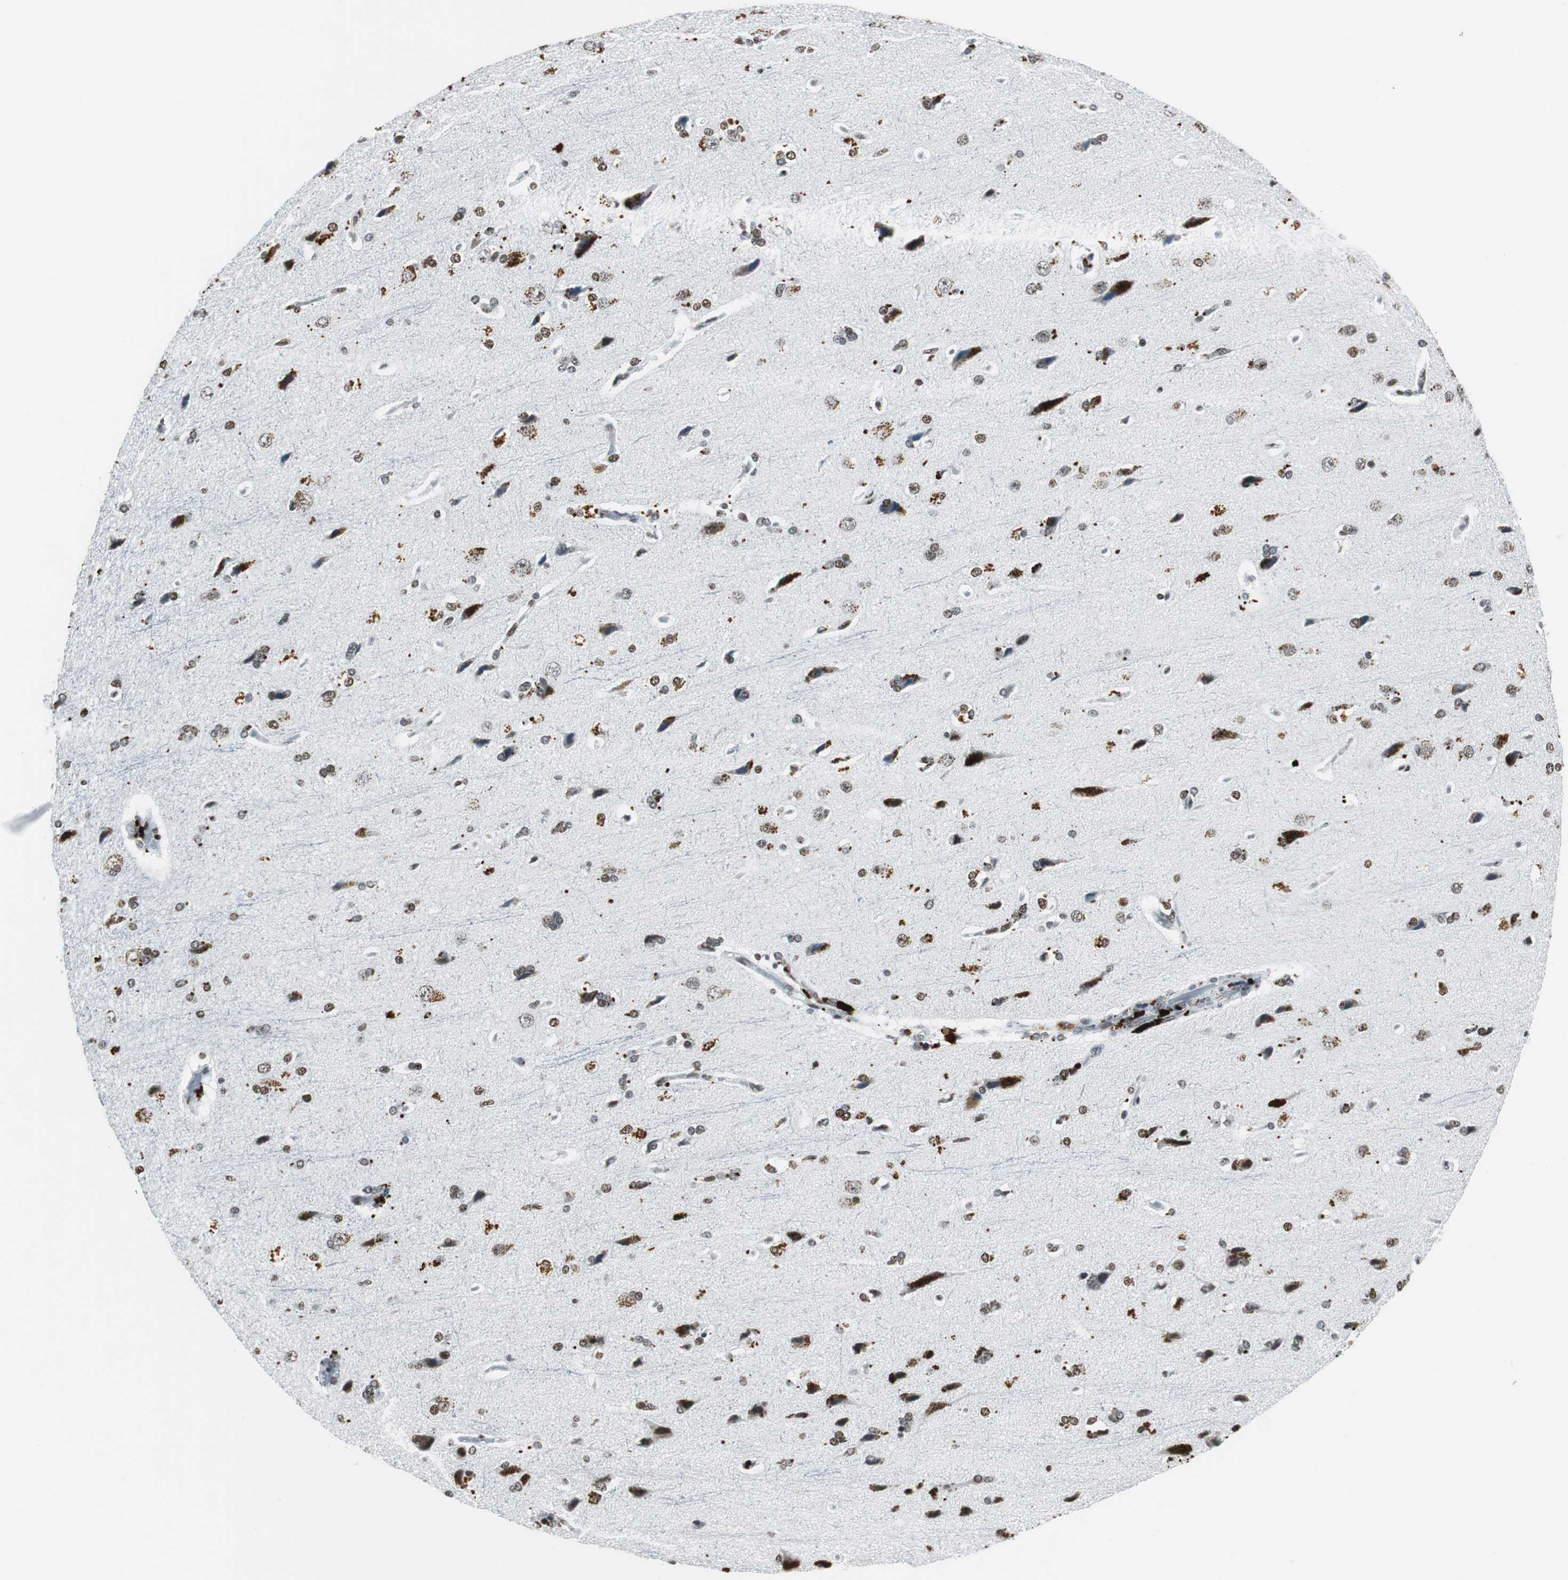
{"staining": {"intensity": "weak", "quantity": "25%-75%", "location": "cytoplasmic/membranous"}, "tissue": "cerebral cortex", "cell_type": "Endothelial cells", "image_type": "normal", "snomed": [{"axis": "morphology", "description": "Normal tissue, NOS"}, {"axis": "topography", "description": "Cerebral cortex"}], "caption": "Immunohistochemistry (IHC) micrograph of unremarkable cerebral cortex: cerebral cortex stained using IHC exhibits low levels of weak protein expression localized specifically in the cytoplasmic/membranous of endothelial cells, appearing as a cytoplasmic/membranous brown color.", "gene": "RBBP4", "patient": {"sex": "male", "age": 62}}